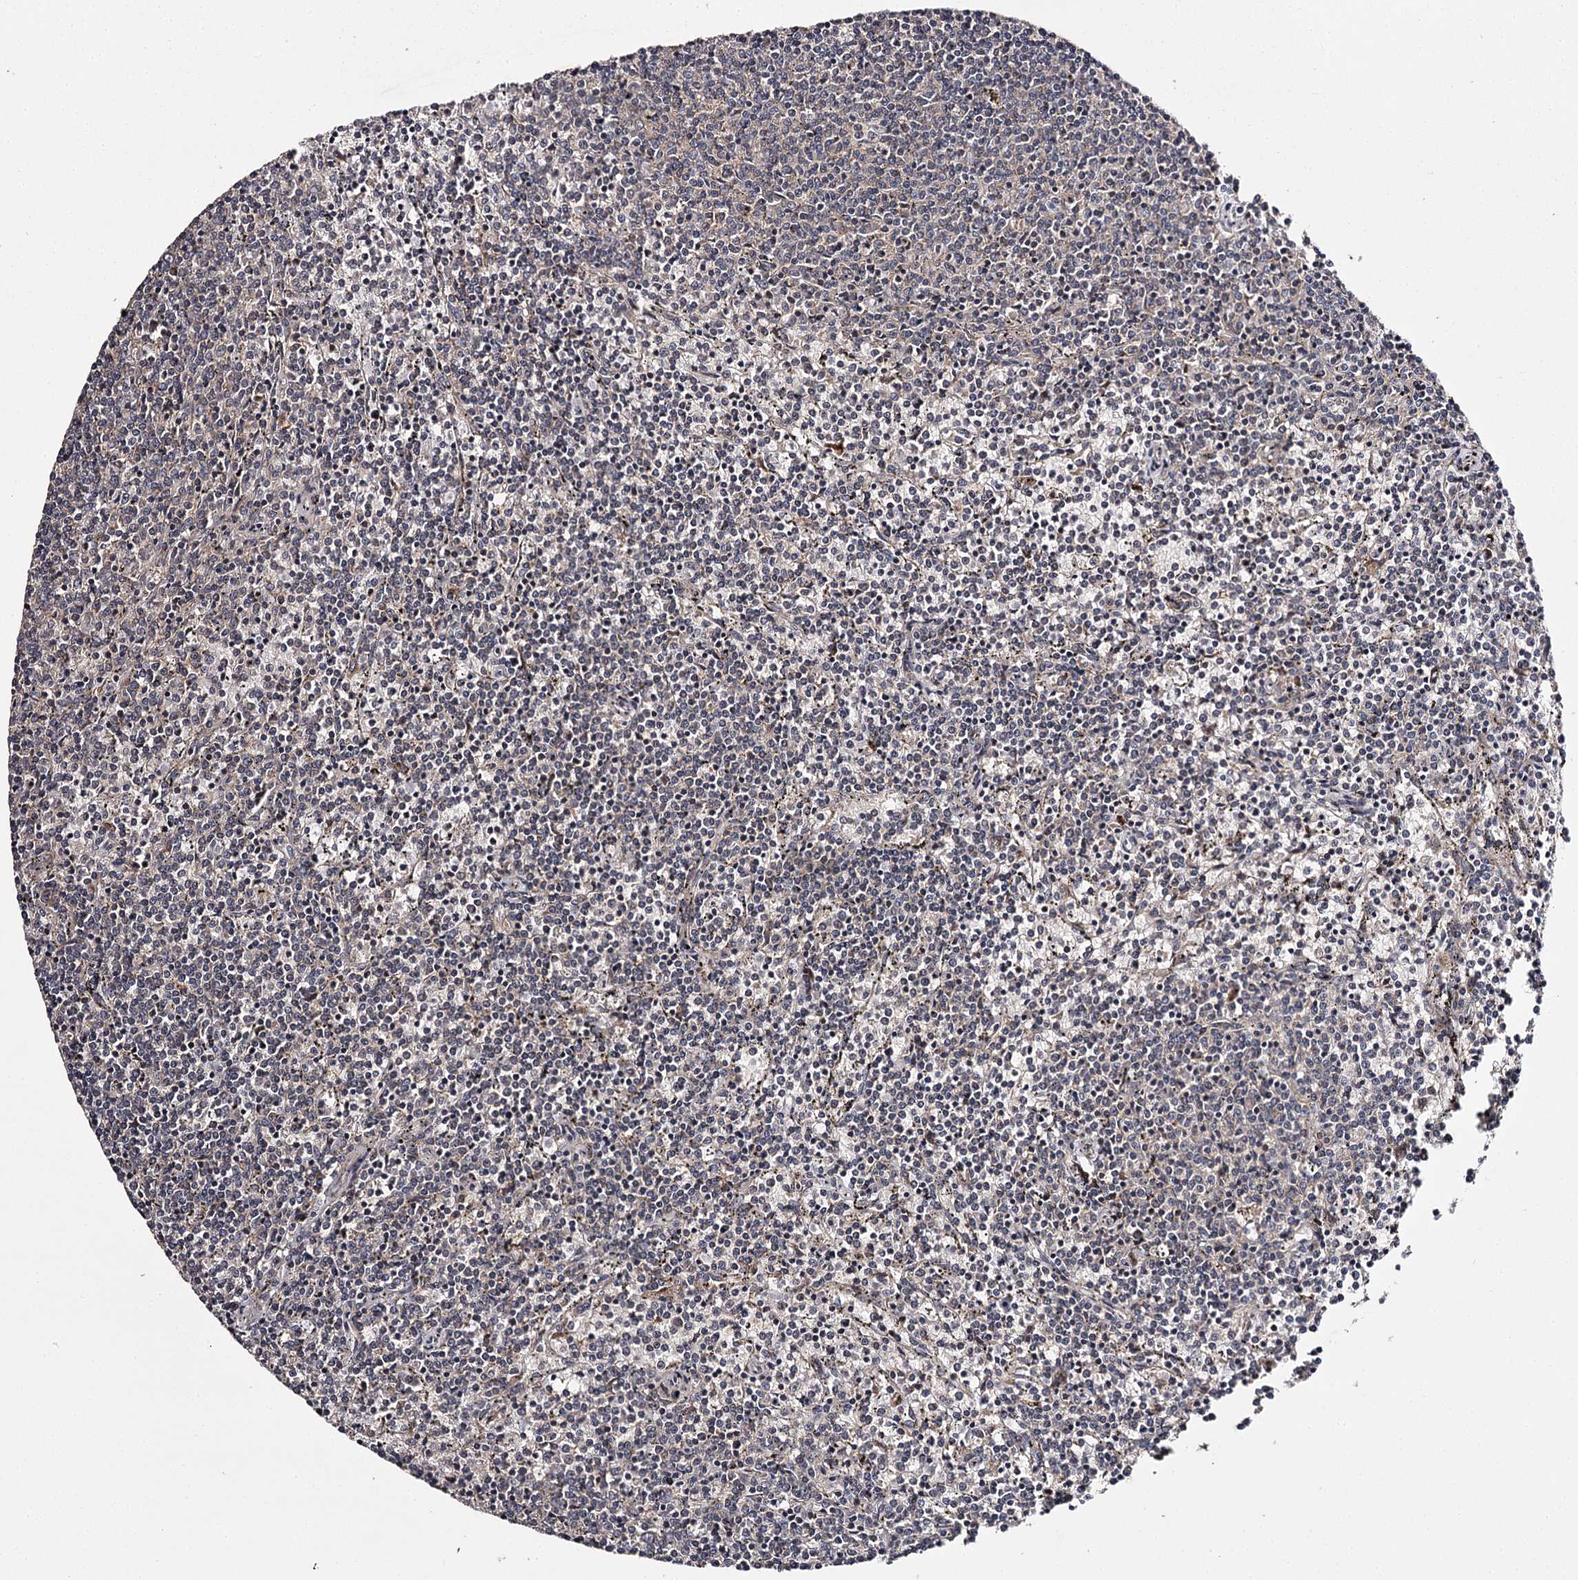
{"staining": {"intensity": "negative", "quantity": "none", "location": "none"}, "tissue": "lymphoma", "cell_type": "Tumor cells", "image_type": "cancer", "snomed": [{"axis": "morphology", "description": "Malignant lymphoma, non-Hodgkin's type, Low grade"}, {"axis": "topography", "description": "Spleen"}], "caption": "This histopathology image is of malignant lymphoma, non-Hodgkin's type (low-grade) stained with immunohistochemistry to label a protein in brown with the nuclei are counter-stained blue. There is no expression in tumor cells.", "gene": "RASSF6", "patient": {"sex": "female", "age": 50}}